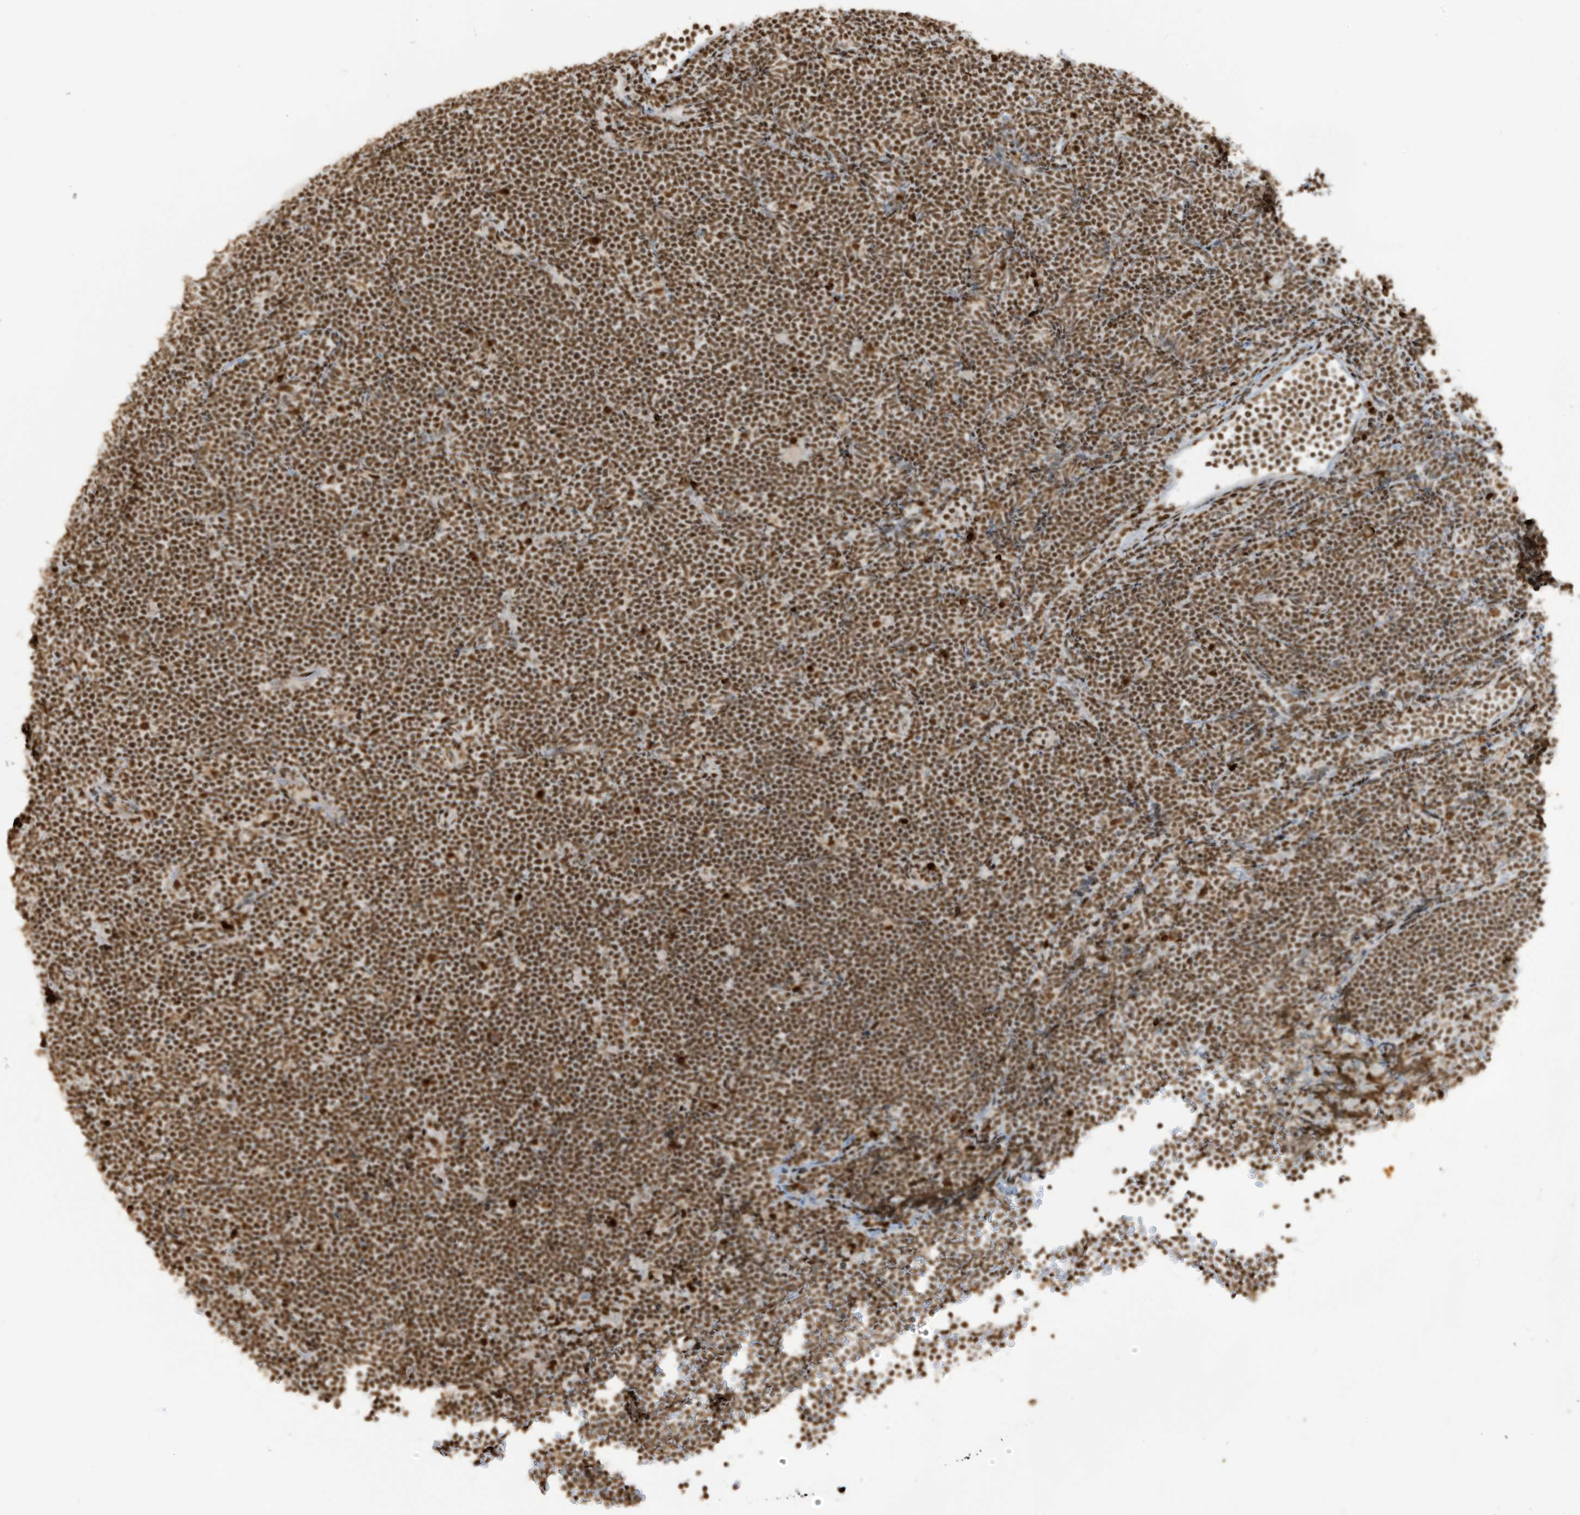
{"staining": {"intensity": "moderate", "quantity": ">75%", "location": "nuclear"}, "tissue": "lymphoma", "cell_type": "Tumor cells", "image_type": "cancer", "snomed": [{"axis": "morphology", "description": "Malignant lymphoma, non-Hodgkin's type, High grade"}, {"axis": "topography", "description": "Lymph node"}], "caption": "IHC image of neoplastic tissue: malignant lymphoma, non-Hodgkin's type (high-grade) stained using immunohistochemistry displays medium levels of moderate protein expression localized specifically in the nuclear of tumor cells, appearing as a nuclear brown color.", "gene": "LBH", "patient": {"sex": "male", "age": 13}}